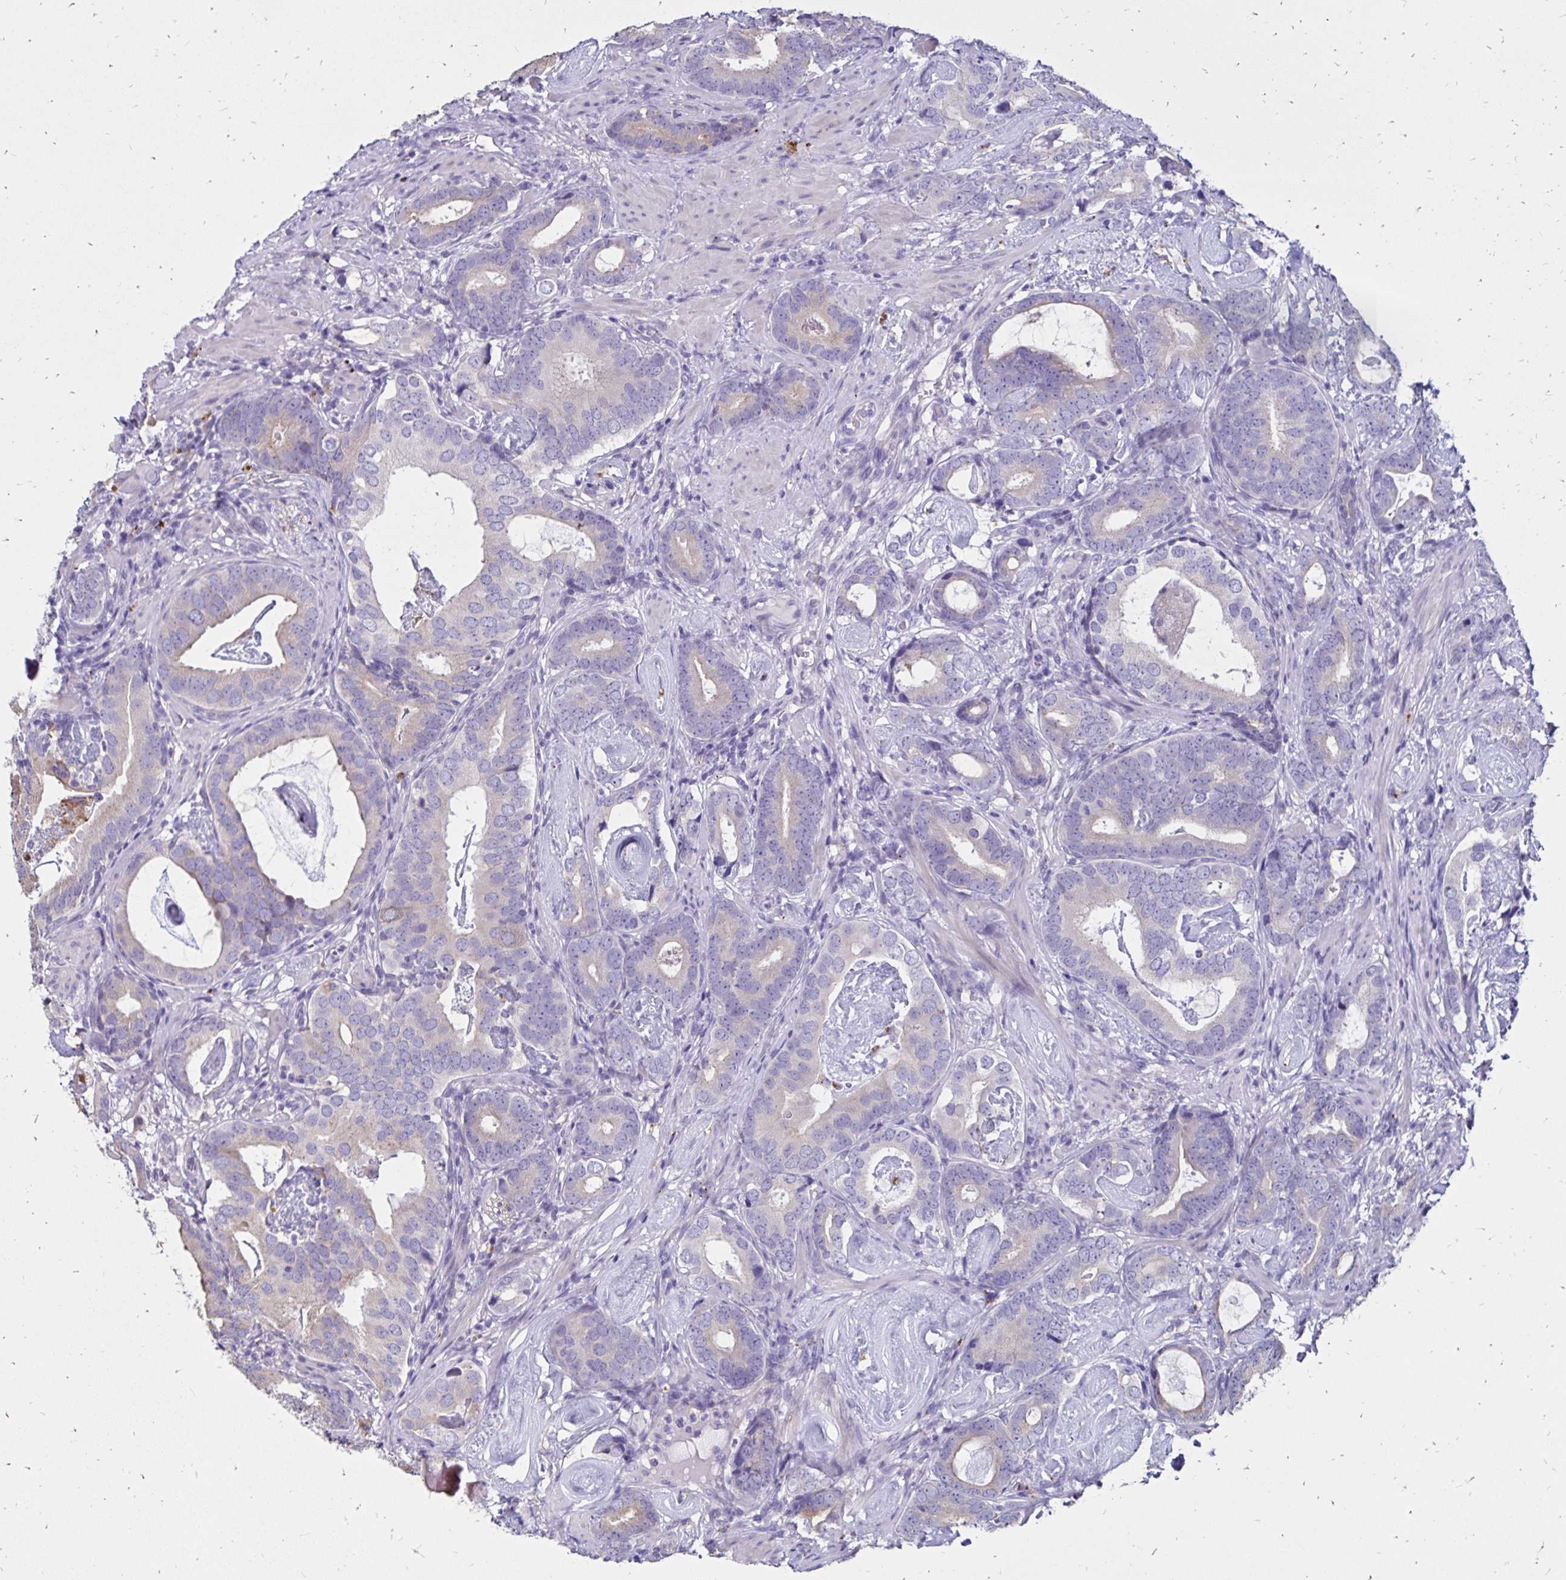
{"staining": {"intensity": "weak", "quantity": "<25%", "location": "cytoplasmic/membranous"}, "tissue": "prostate cancer", "cell_type": "Tumor cells", "image_type": "cancer", "snomed": [{"axis": "morphology", "description": "Adenocarcinoma, Low grade"}, {"axis": "topography", "description": "Prostate and seminal vesicle, NOS"}], "caption": "Immunohistochemical staining of prostate cancer reveals no significant positivity in tumor cells. Nuclei are stained in blue.", "gene": "EVPL", "patient": {"sex": "male", "age": 71}}